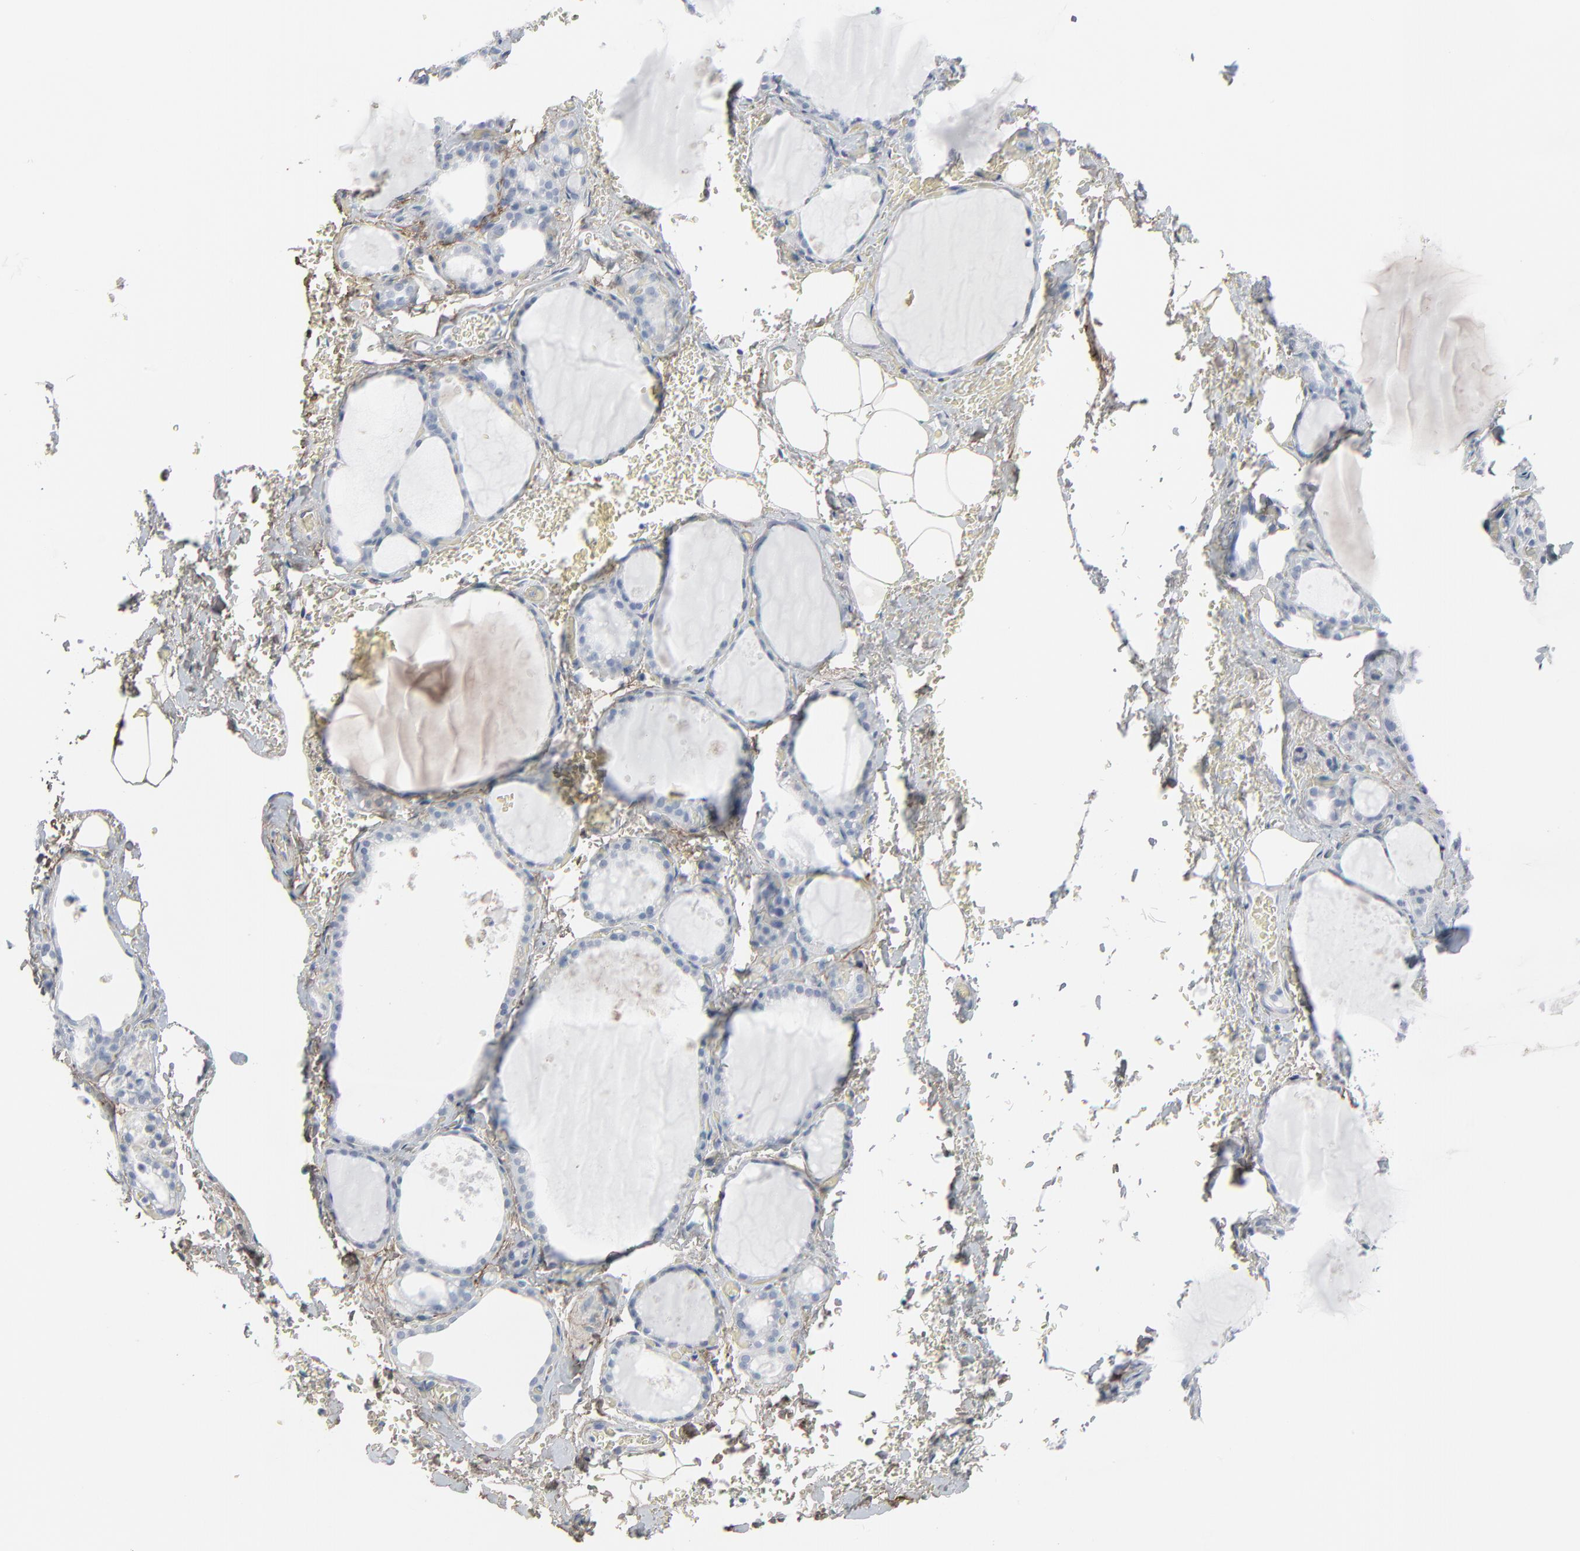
{"staining": {"intensity": "negative", "quantity": "none", "location": "none"}, "tissue": "thyroid gland", "cell_type": "Glandular cells", "image_type": "normal", "snomed": [{"axis": "morphology", "description": "Normal tissue, NOS"}, {"axis": "topography", "description": "Thyroid gland"}], "caption": "This is an immunohistochemistry (IHC) micrograph of unremarkable thyroid gland. There is no staining in glandular cells.", "gene": "BGN", "patient": {"sex": "male", "age": 61}}